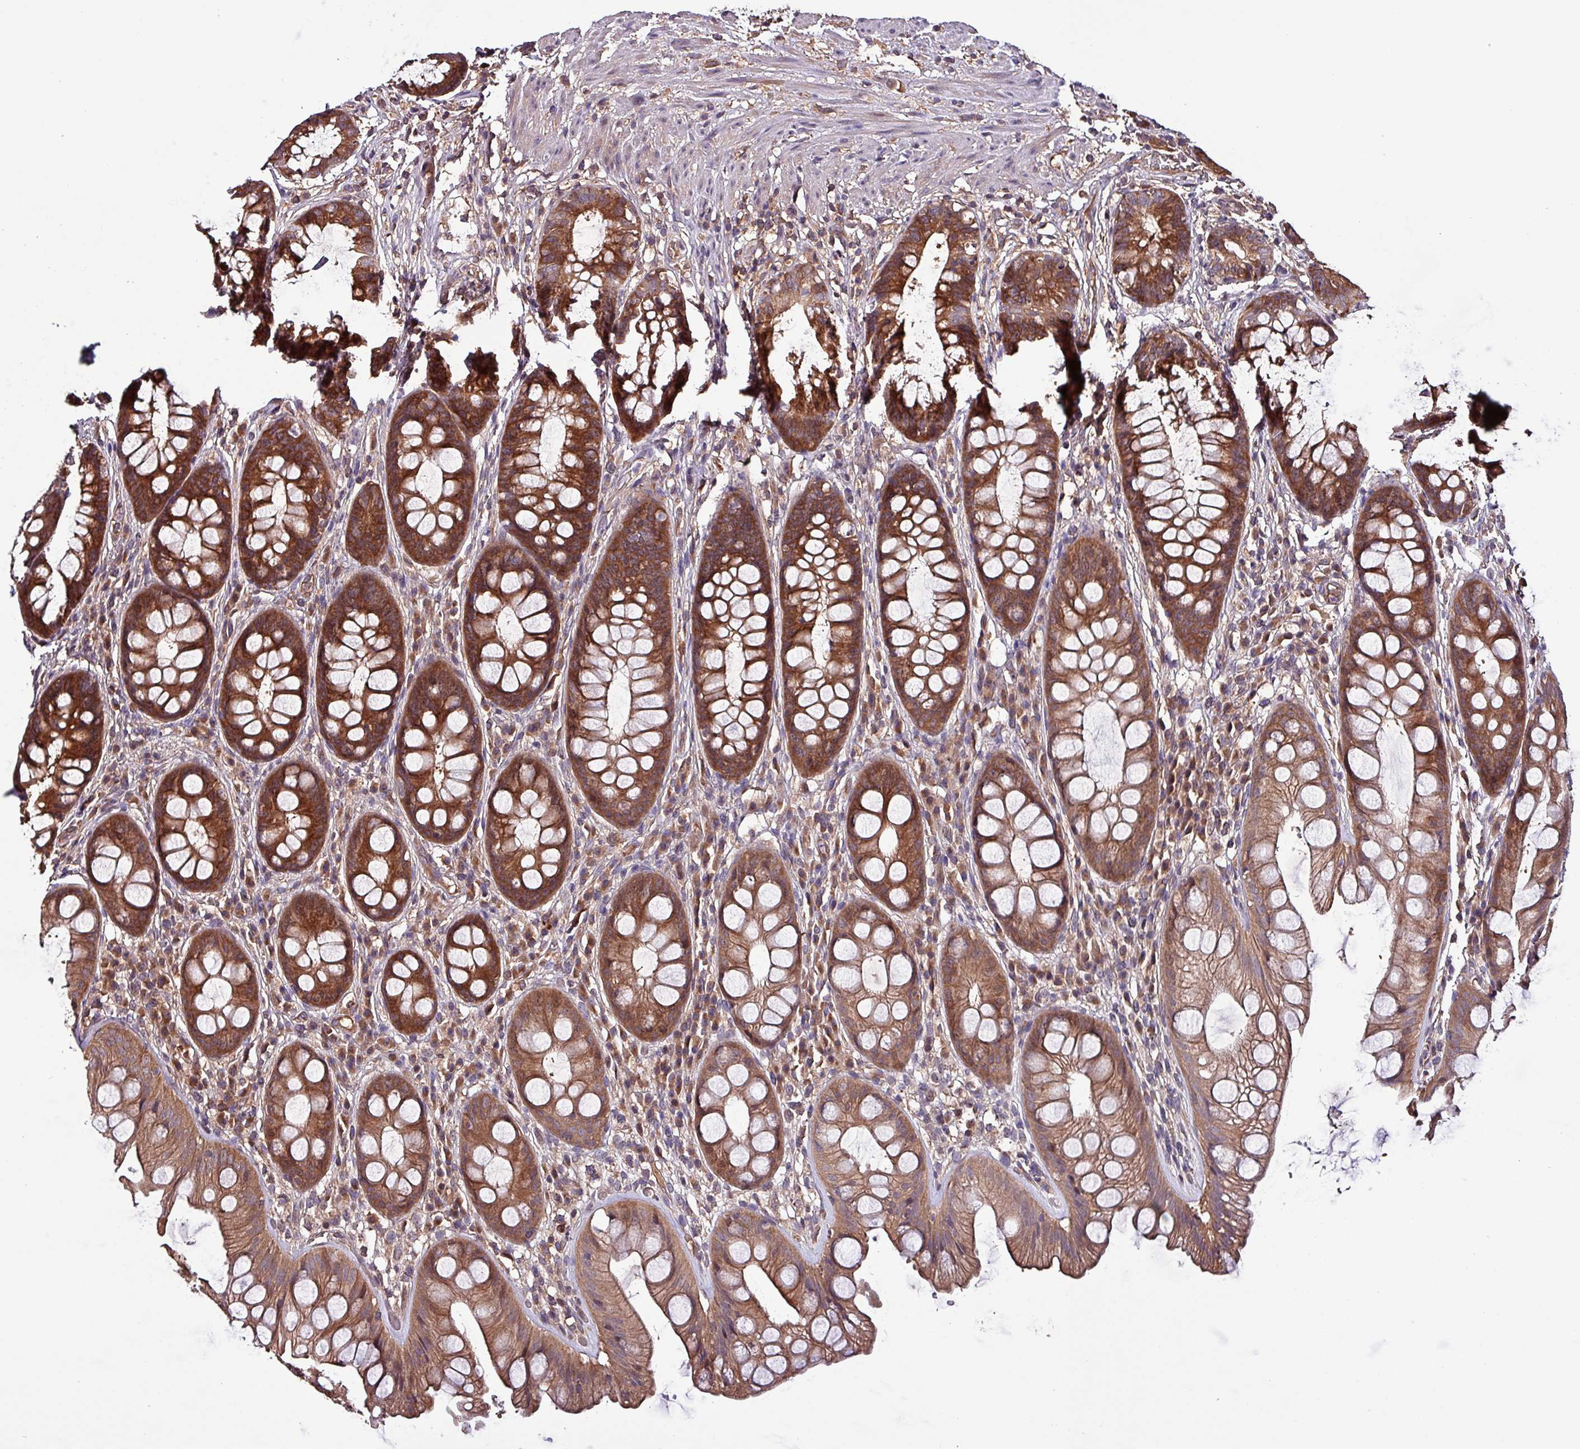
{"staining": {"intensity": "moderate", "quantity": ">75%", "location": "cytoplasmic/membranous"}, "tissue": "rectum", "cell_type": "Glandular cells", "image_type": "normal", "snomed": [{"axis": "morphology", "description": "Normal tissue, NOS"}, {"axis": "topography", "description": "Rectum"}], "caption": "Moderate cytoplasmic/membranous protein expression is identified in approximately >75% of glandular cells in rectum. (IHC, brightfield microscopy, high magnification).", "gene": "PAFAH1B2", "patient": {"sex": "male", "age": 74}}